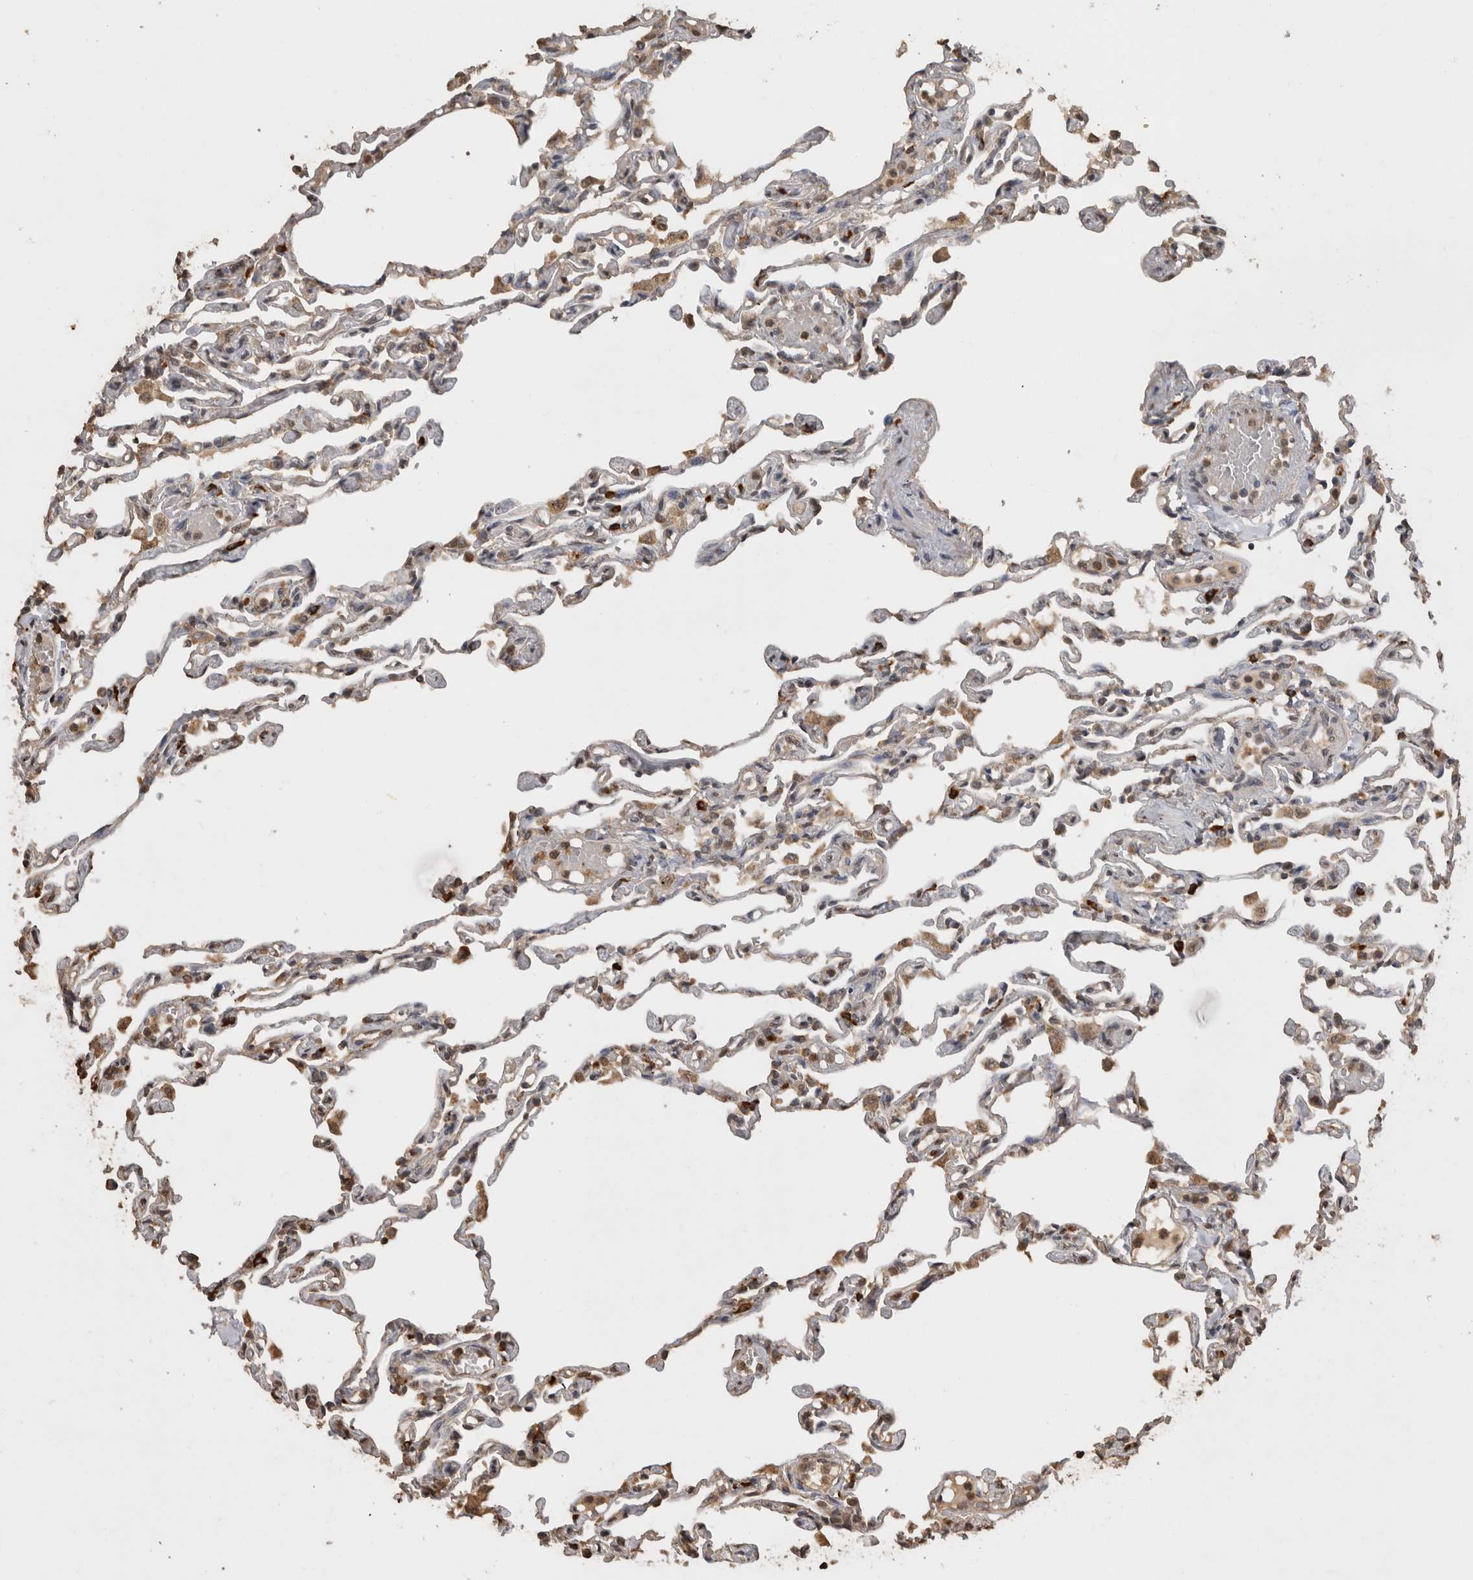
{"staining": {"intensity": "moderate", "quantity": "25%-75%", "location": "cytoplasmic/membranous"}, "tissue": "lung", "cell_type": "Alveolar cells", "image_type": "normal", "snomed": [{"axis": "morphology", "description": "Normal tissue, NOS"}, {"axis": "topography", "description": "Lung"}], "caption": "This image exhibits immunohistochemistry staining of benign human lung, with medium moderate cytoplasmic/membranous staining in about 25%-75% of alveolar cells.", "gene": "SOCS5", "patient": {"sex": "male", "age": 21}}